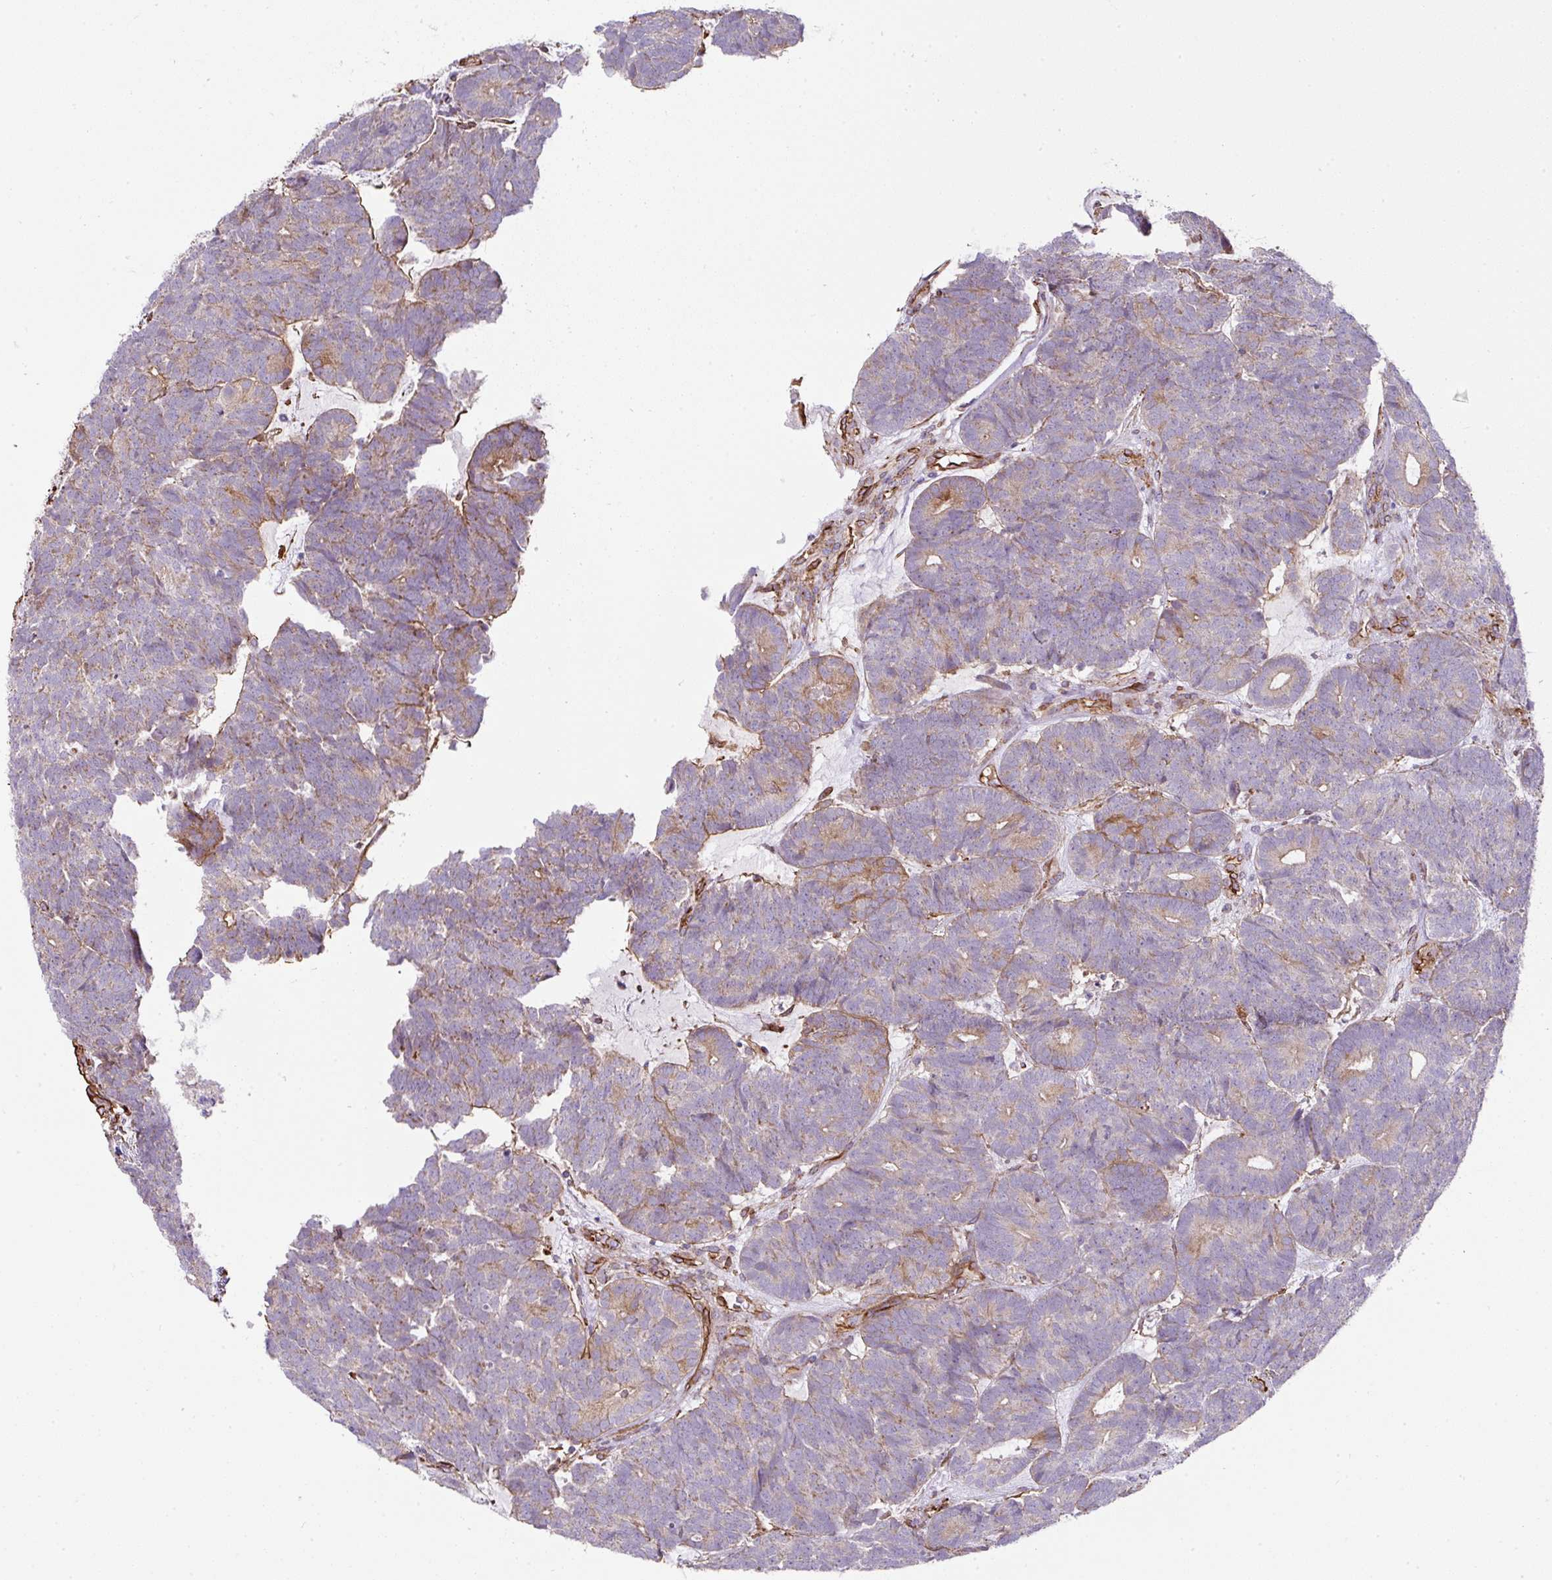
{"staining": {"intensity": "weak", "quantity": "25%-75%", "location": "cytoplasmic/membranous"}, "tissue": "head and neck cancer", "cell_type": "Tumor cells", "image_type": "cancer", "snomed": [{"axis": "morphology", "description": "Adenocarcinoma, NOS"}, {"axis": "topography", "description": "Head-Neck"}], "caption": "The image exhibits immunohistochemical staining of adenocarcinoma (head and neck). There is weak cytoplasmic/membranous staining is seen in approximately 25%-75% of tumor cells.", "gene": "ANKUB1", "patient": {"sex": "female", "age": 81}}